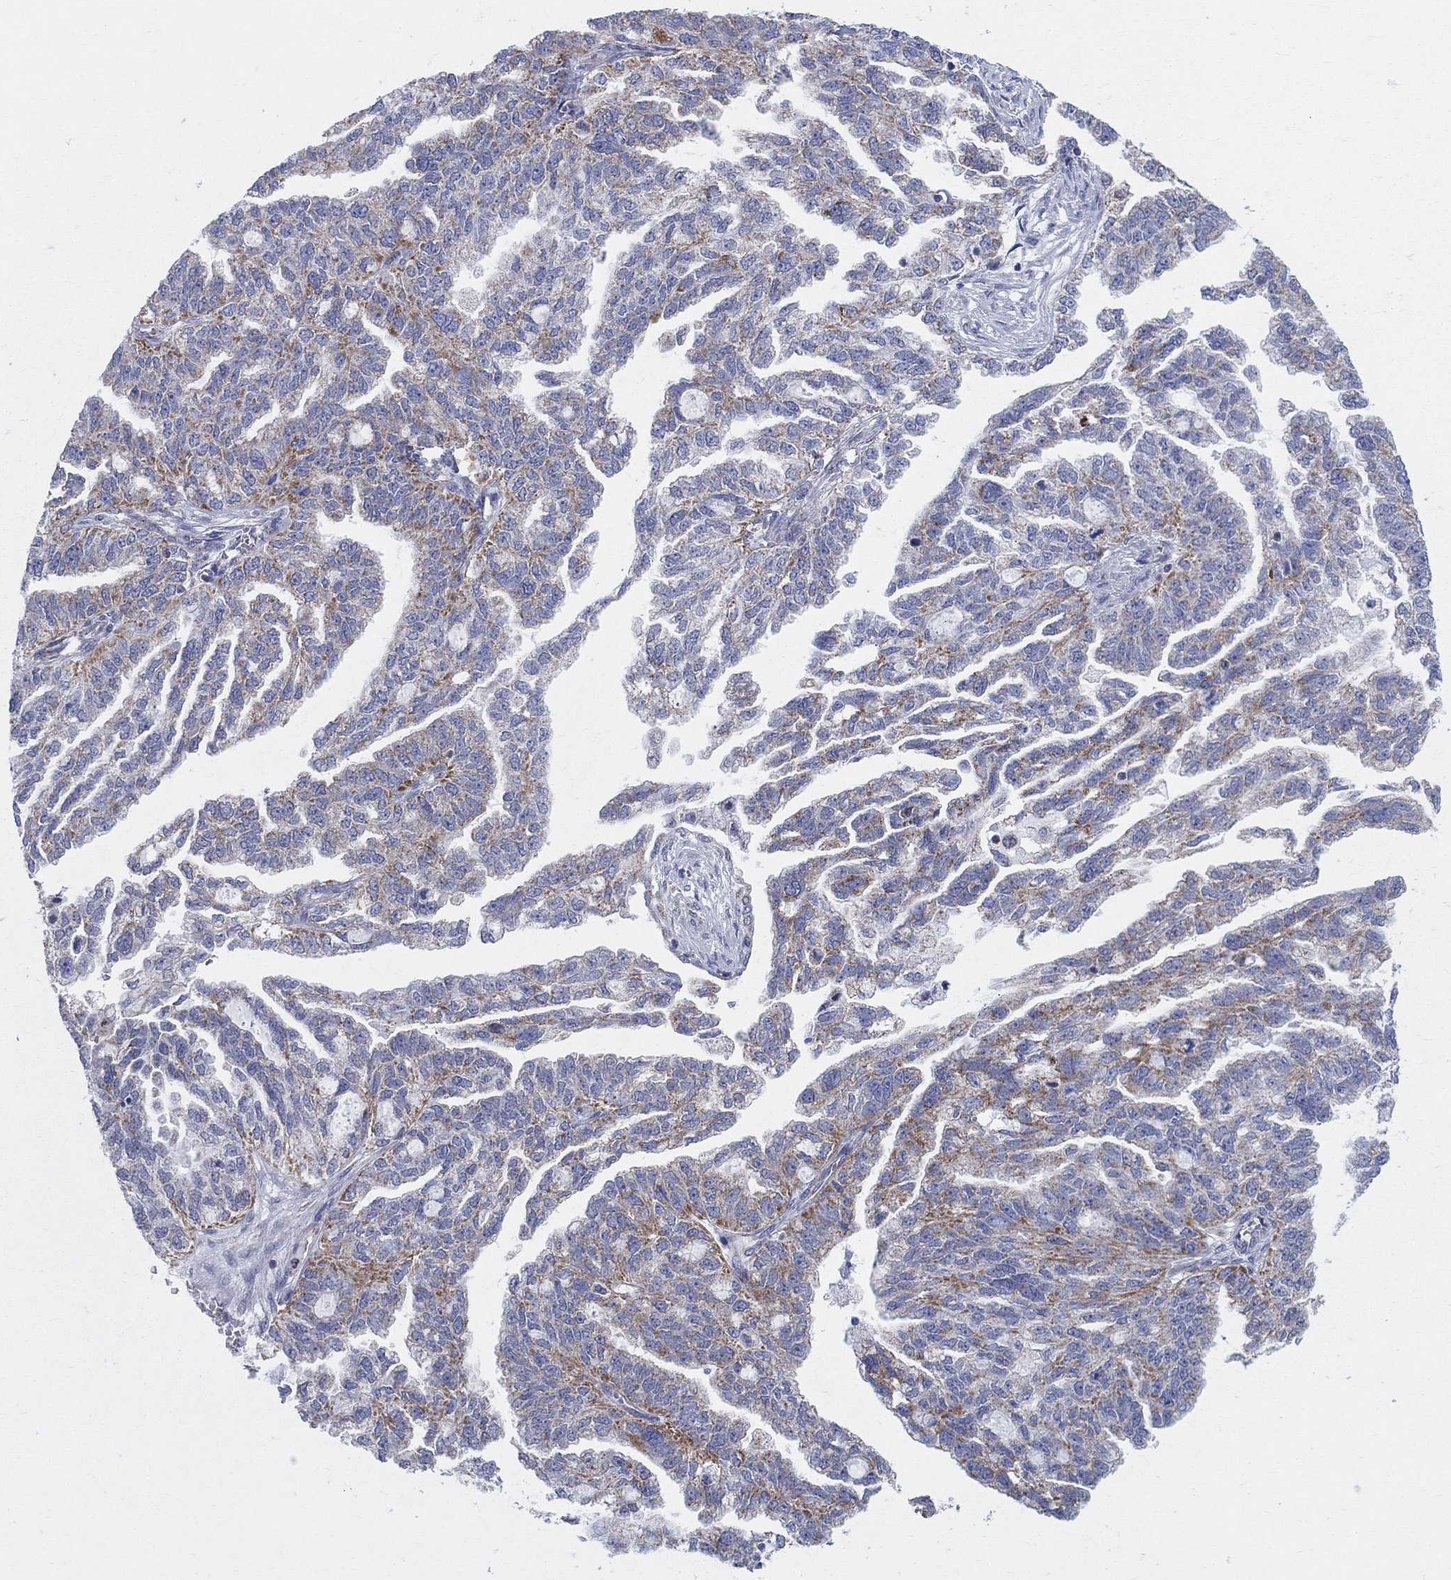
{"staining": {"intensity": "moderate", "quantity": "25%-75%", "location": "cytoplasmic/membranous"}, "tissue": "ovarian cancer", "cell_type": "Tumor cells", "image_type": "cancer", "snomed": [{"axis": "morphology", "description": "Cystadenocarcinoma, serous, NOS"}, {"axis": "topography", "description": "Ovary"}], "caption": "Immunohistochemistry (IHC) of human ovarian cancer (serous cystadenocarcinoma) demonstrates medium levels of moderate cytoplasmic/membranous expression in approximately 25%-75% of tumor cells.", "gene": "KISS1R", "patient": {"sex": "female", "age": 51}}